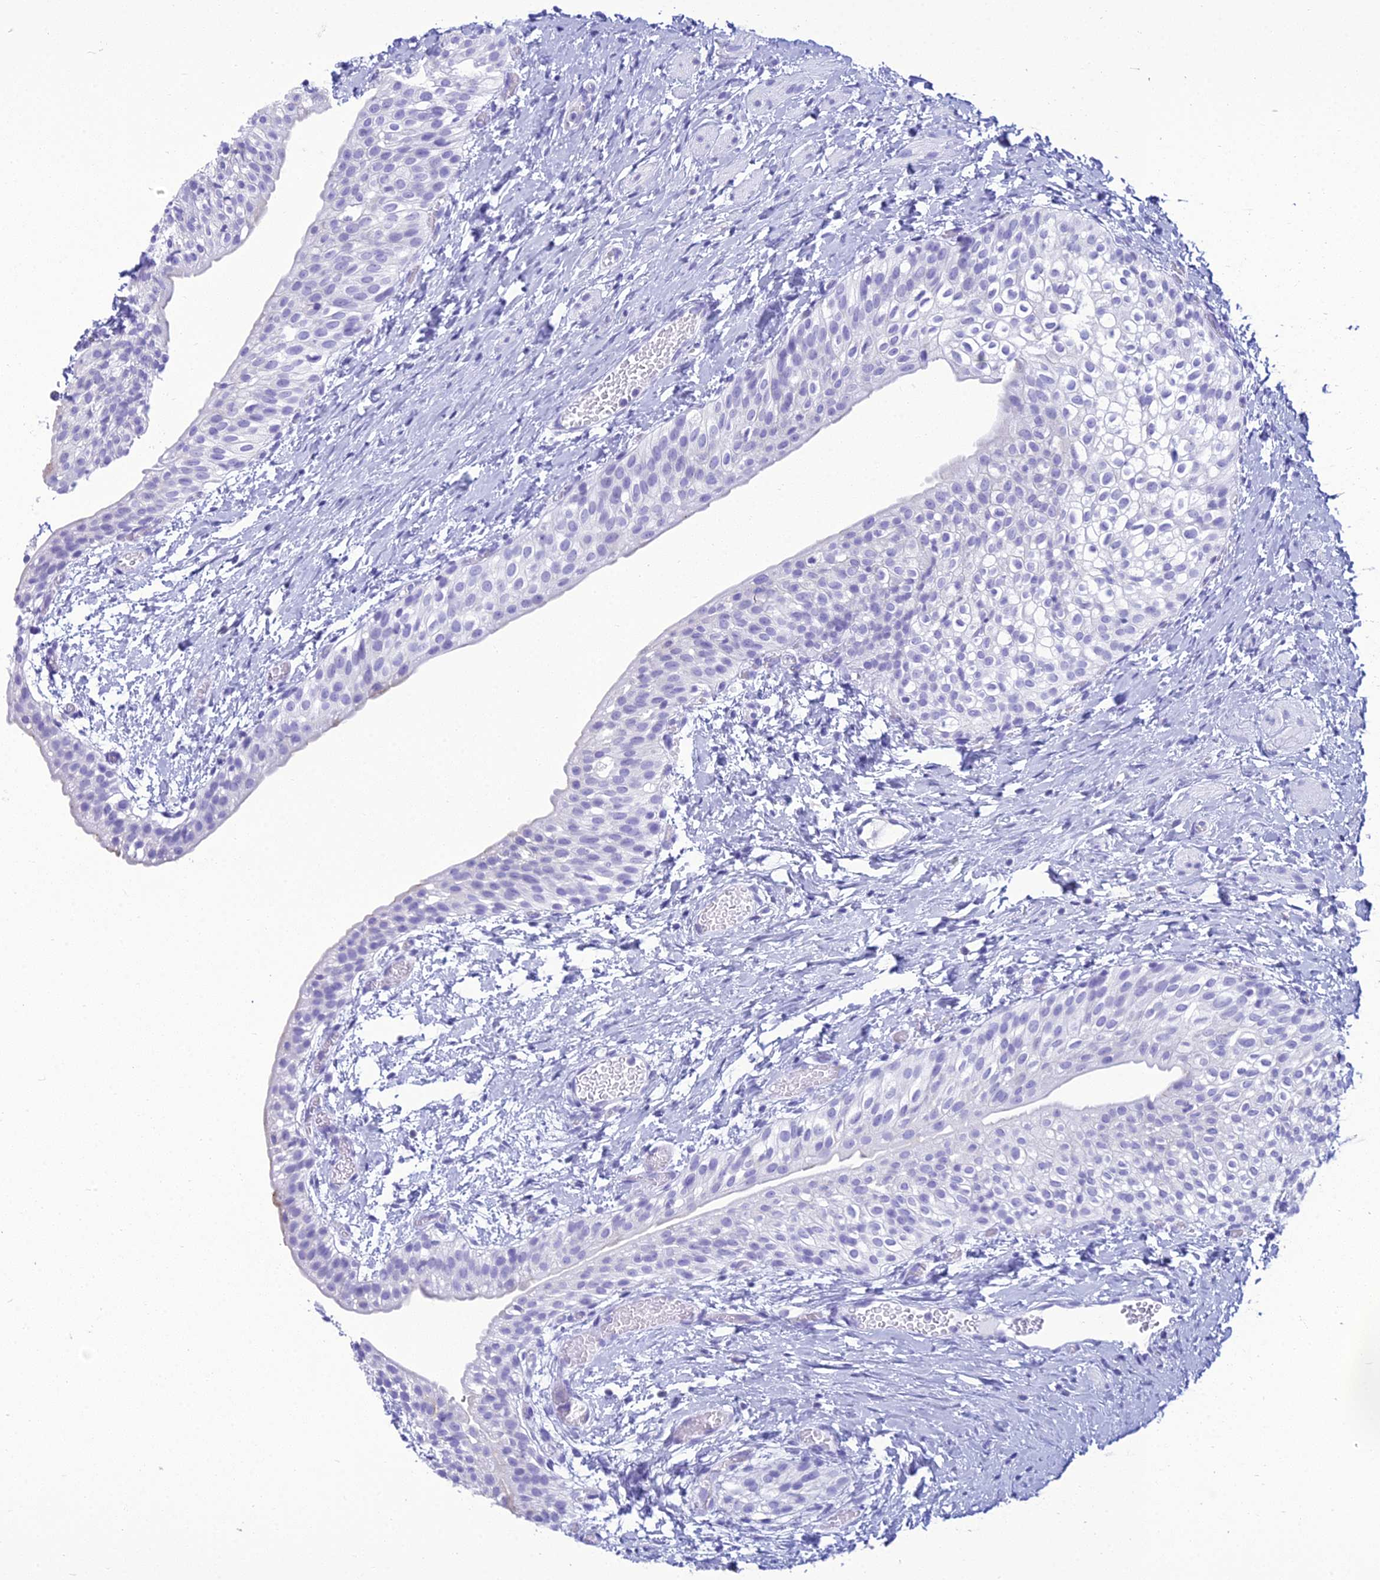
{"staining": {"intensity": "negative", "quantity": "none", "location": "none"}, "tissue": "urinary bladder", "cell_type": "Urothelial cells", "image_type": "normal", "snomed": [{"axis": "morphology", "description": "Normal tissue, NOS"}, {"axis": "topography", "description": "Urinary bladder"}], "caption": "Image shows no protein expression in urothelial cells of unremarkable urinary bladder. Brightfield microscopy of immunohistochemistry (IHC) stained with DAB (3,3'-diaminobenzidine) (brown) and hematoxylin (blue), captured at high magnification.", "gene": "ZNF442", "patient": {"sex": "male", "age": 1}}